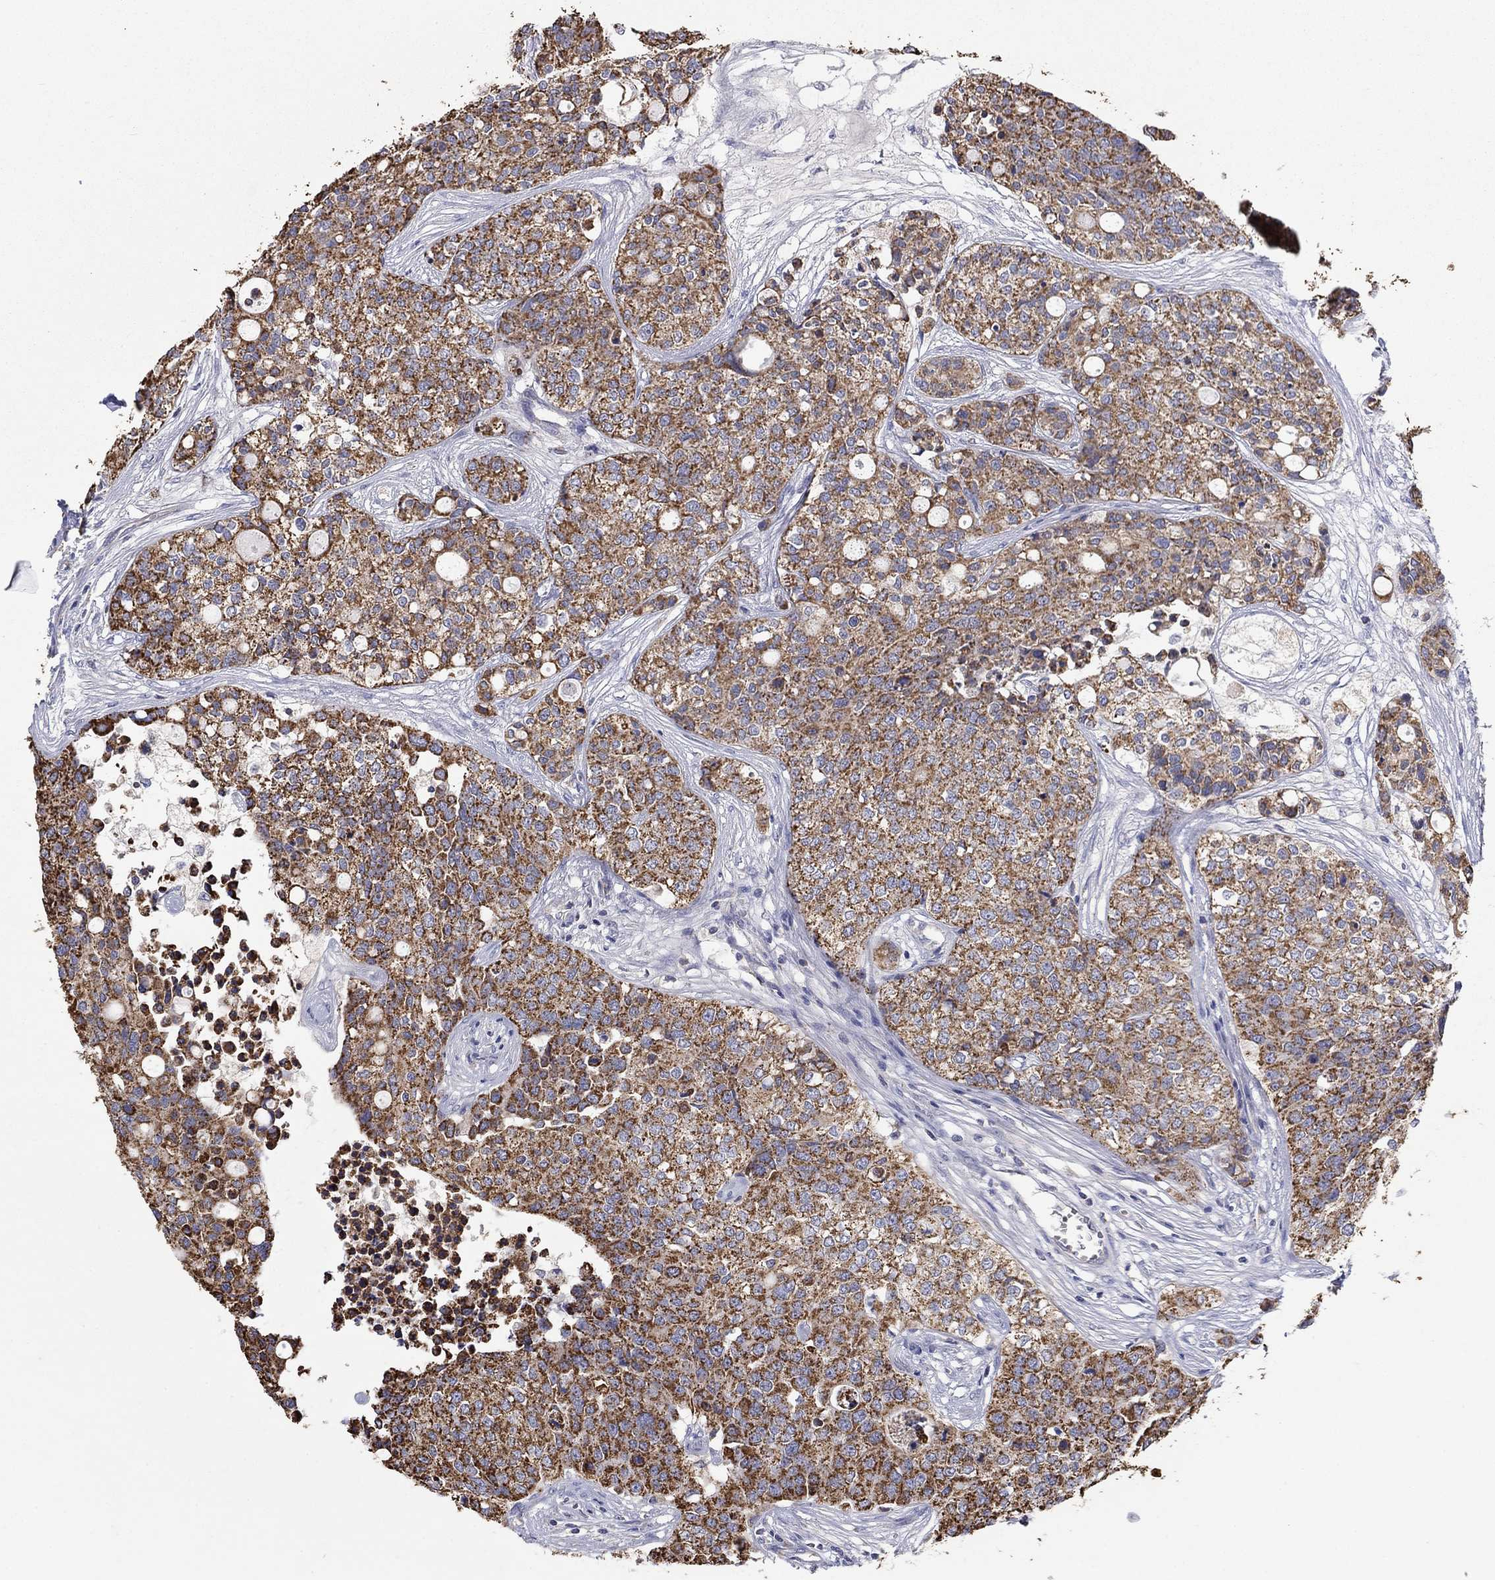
{"staining": {"intensity": "strong", "quantity": ">75%", "location": "cytoplasmic/membranous"}, "tissue": "carcinoid", "cell_type": "Tumor cells", "image_type": "cancer", "snomed": [{"axis": "morphology", "description": "Carcinoid, malignant, NOS"}, {"axis": "topography", "description": "Colon"}], "caption": "Immunohistochemical staining of carcinoid reveals strong cytoplasmic/membranous protein expression in about >75% of tumor cells.", "gene": "HPS5", "patient": {"sex": "male", "age": 81}}